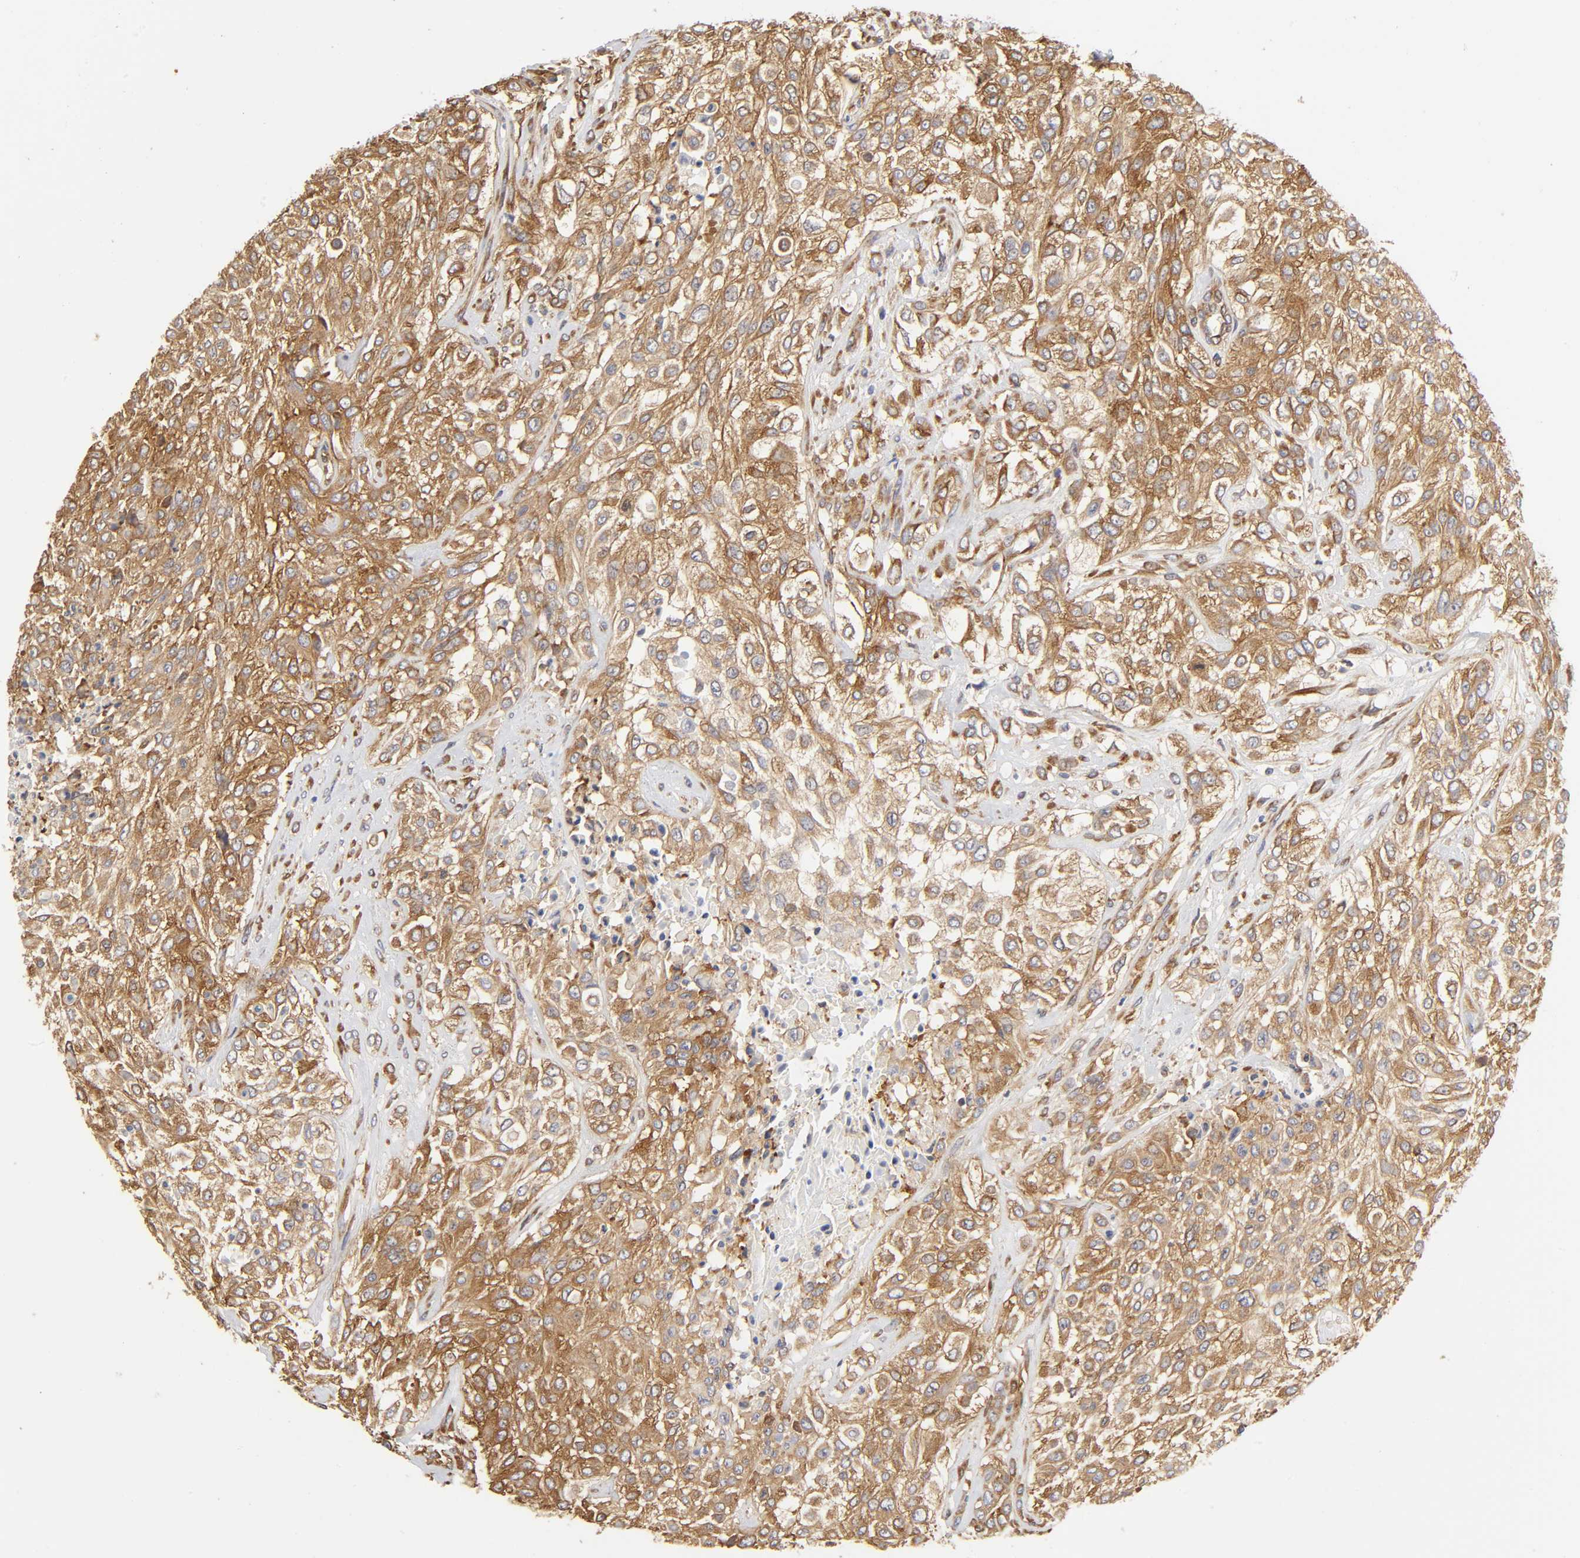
{"staining": {"intensity": "strong", "quantity": ">75%", "location": "cytoplasmic/membranous"}, "tissue": "urothelial cancer", "cell_type": "Tumor cells", "image_type": "cancer", "snomed": [{"axis": "morphology", "description": "Urothelial carcinoma, High grade"}, {"axis": "topography", "description": "Urinary bladder"}], "caption": "Immunohistochemical staining of human high-grade urothelial carcinoma exhibits high levels of strong cytoplasmic/membranous expression in approximately >75% of tumor cells. The protein of interest is shown in brown color, while the nuclei are stained blue.", "gene": "RPL14", "patient": {"sex": "male", "age": 57}}